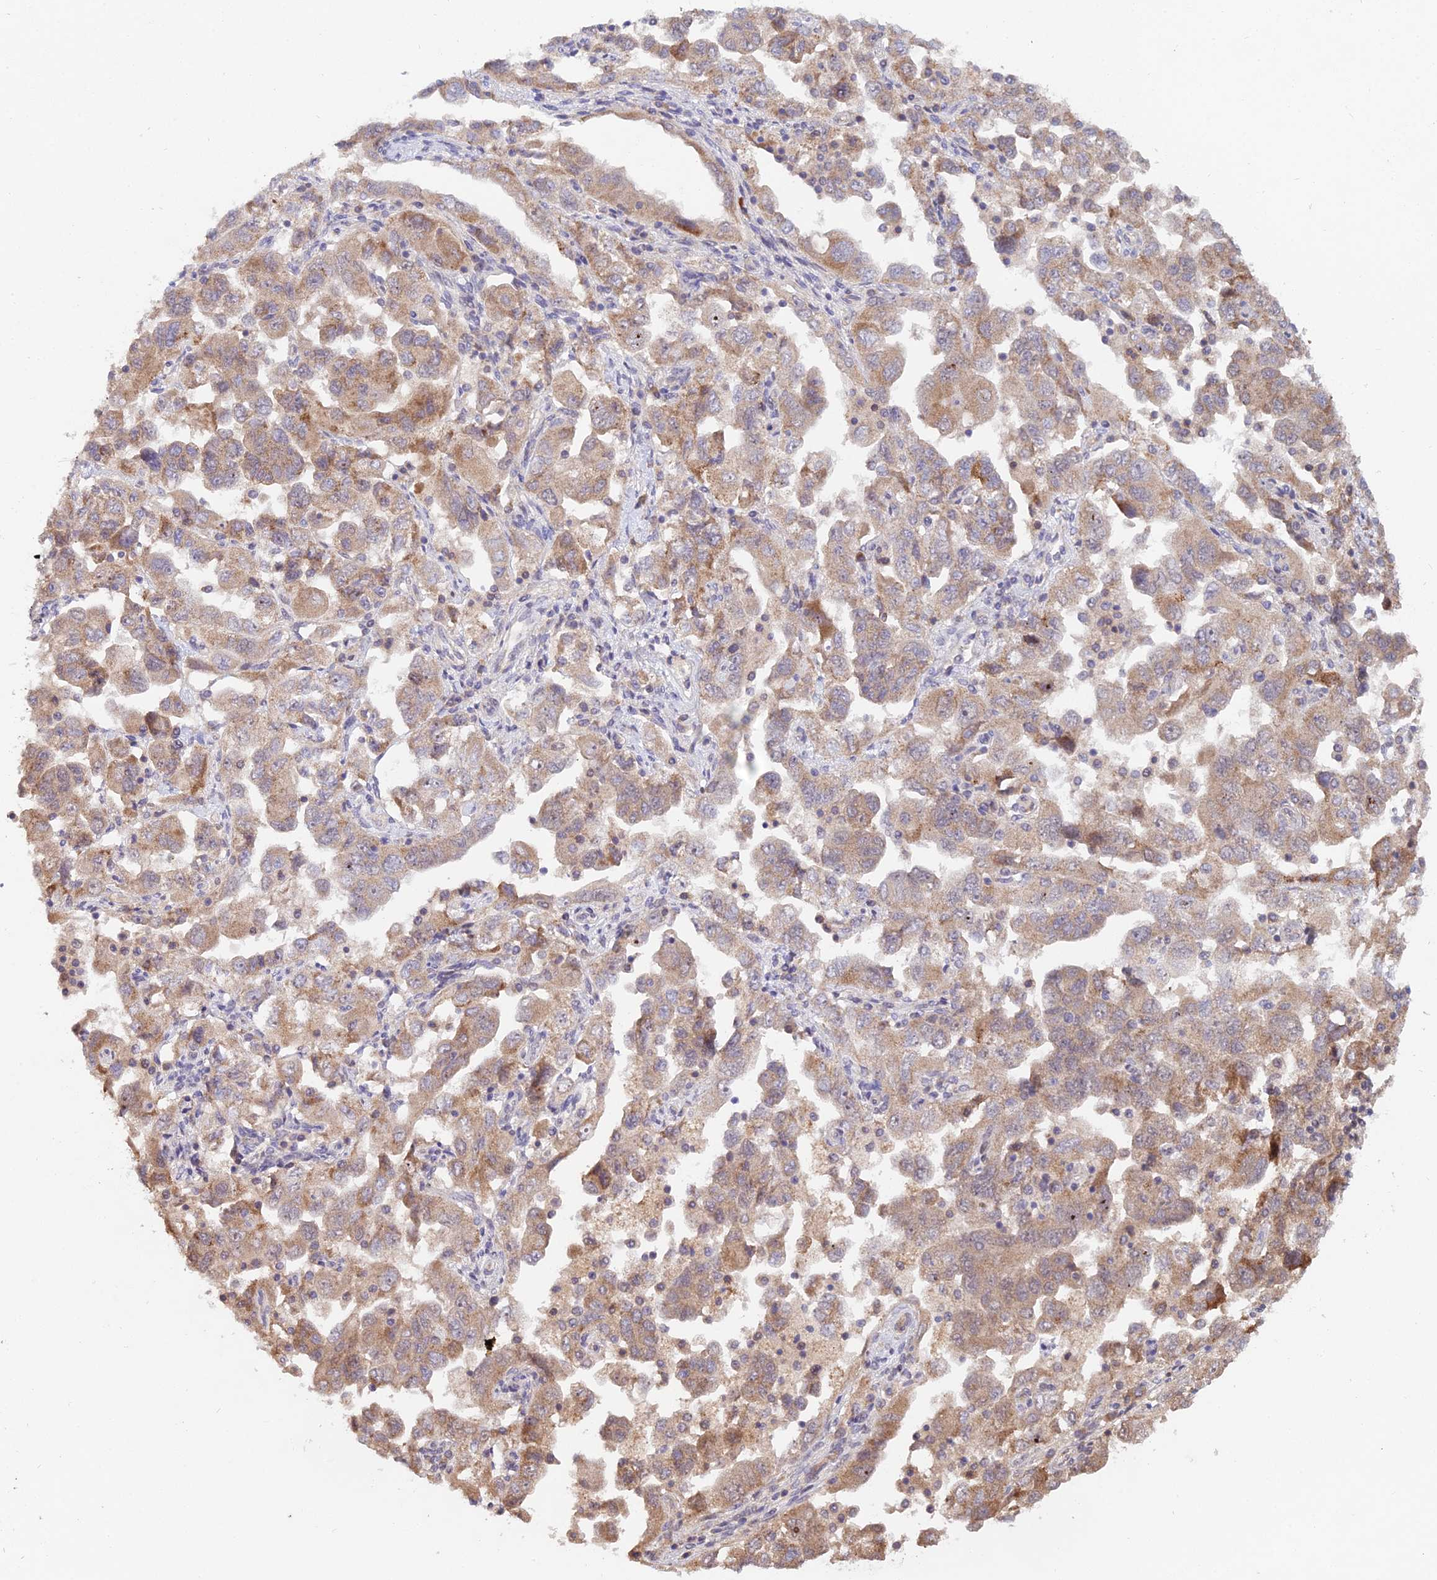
{"staining": {"intensity": "moderate", "quantity": ">75%", "location": "cytoplasmic/membranous"}, "tissue": "ovarian cancer", "cell_type": "Tumor cells", "image_type": "cancer", "snomed": [{"axis": "morphology", "description": "Carcinoma, NOS"}, {"axis": "morphology", "description": "Cystadenocarcinoma, serous, NOS"}, {"axis": "topography", "description": "Ovary"}], "caption": "Moderate cytoplasmic/membranous staining is identified in approximately >75% of tumor cells in ovarian carcinoma.", "gene": "WDR43", "patient": {"sex": "female", "age": 69}}